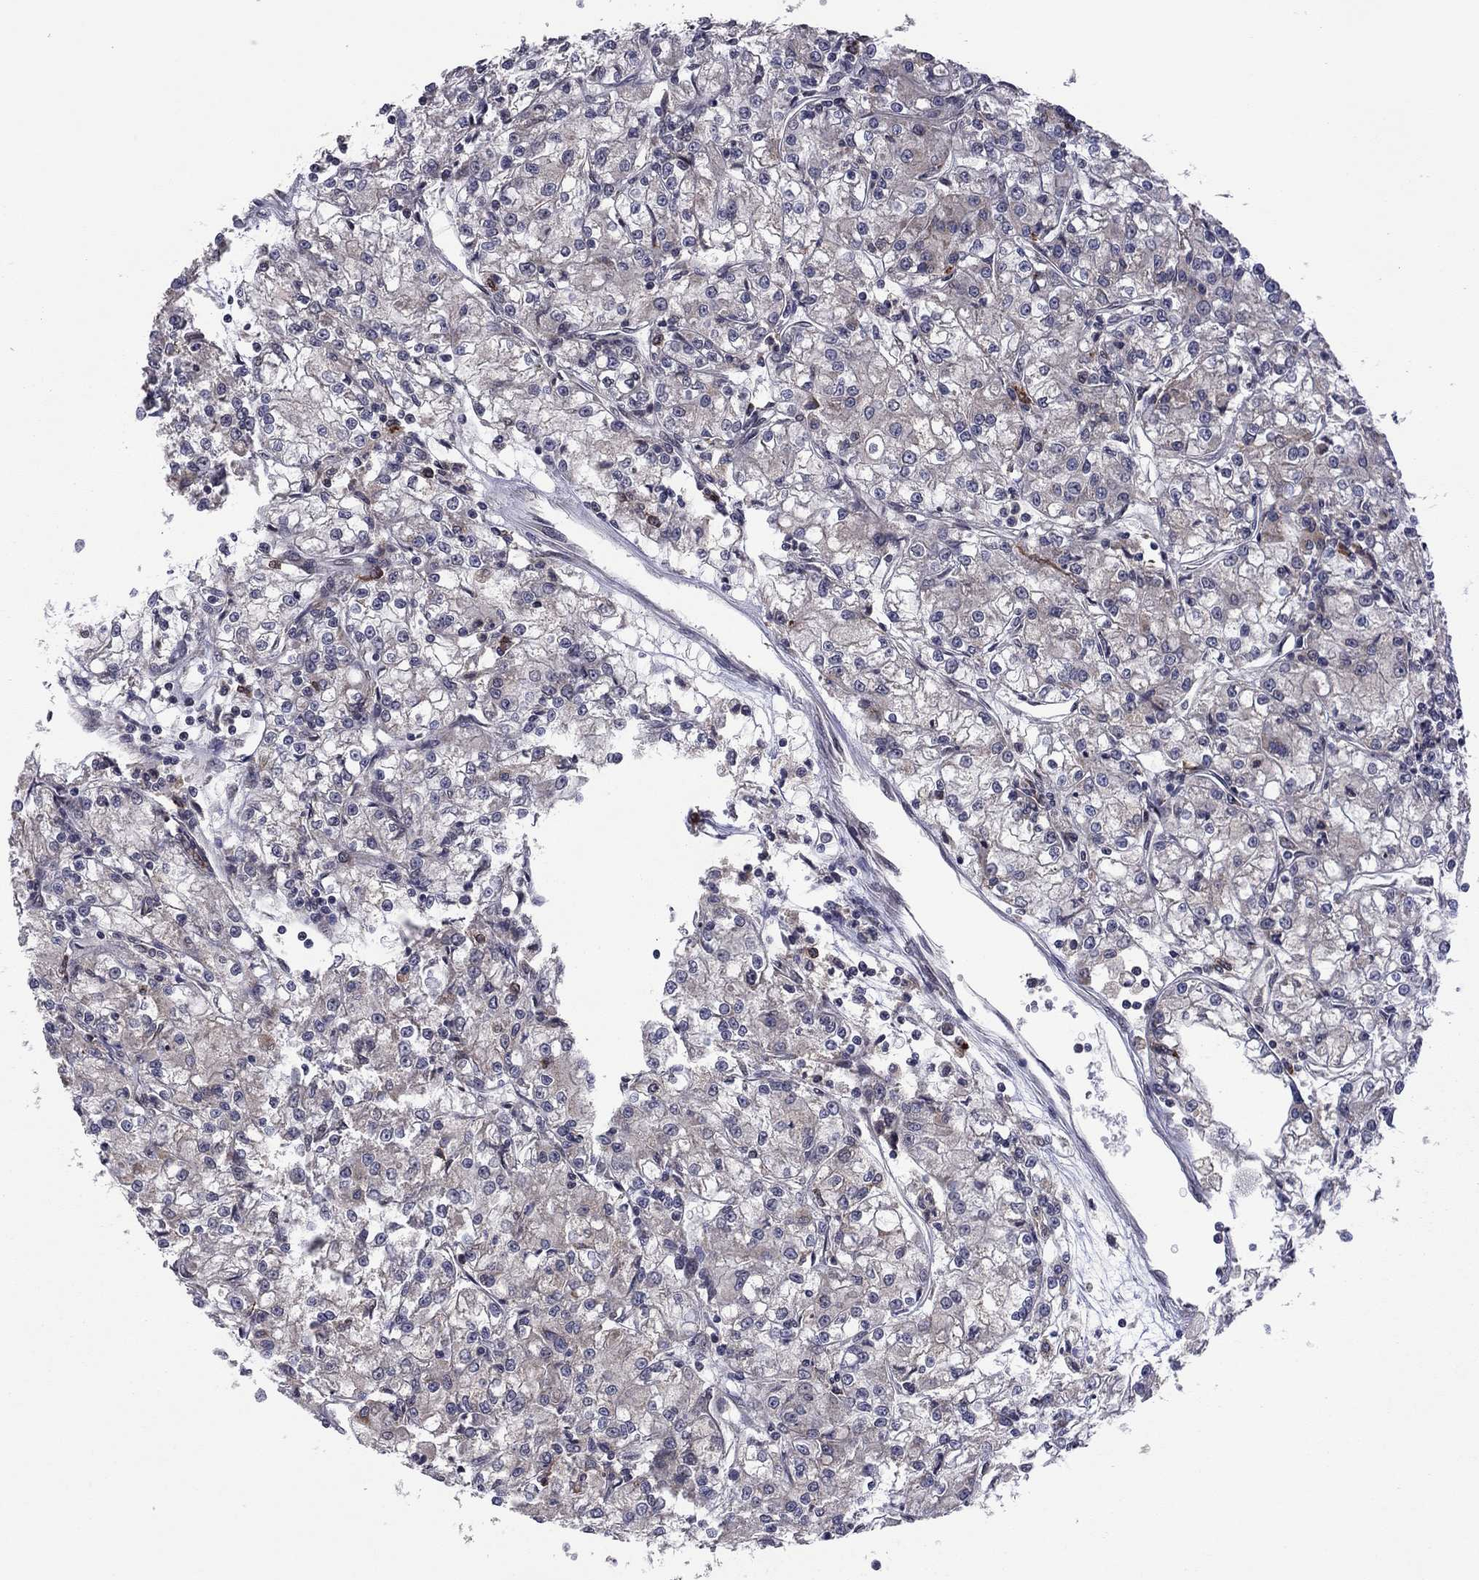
{"staining": {"intensity": "negative", "quantity": "none", "location": "none"}, "tissue": "renal cancer", "cell_type": "Tumor cells", "image_type": "cancer", "snomed": [{"axis": "morphology", "description": "Adenocarcinoma, NOS"}, {"axis": "topography", "description": "Kidney"}], "caption": "This is an immunohistochemistry photomicrograph of renal adenocarcinoma. There is no positivity in tumor cells.", "gene": "GPAA1", "patient": {"sex": "female", "age": 59}}